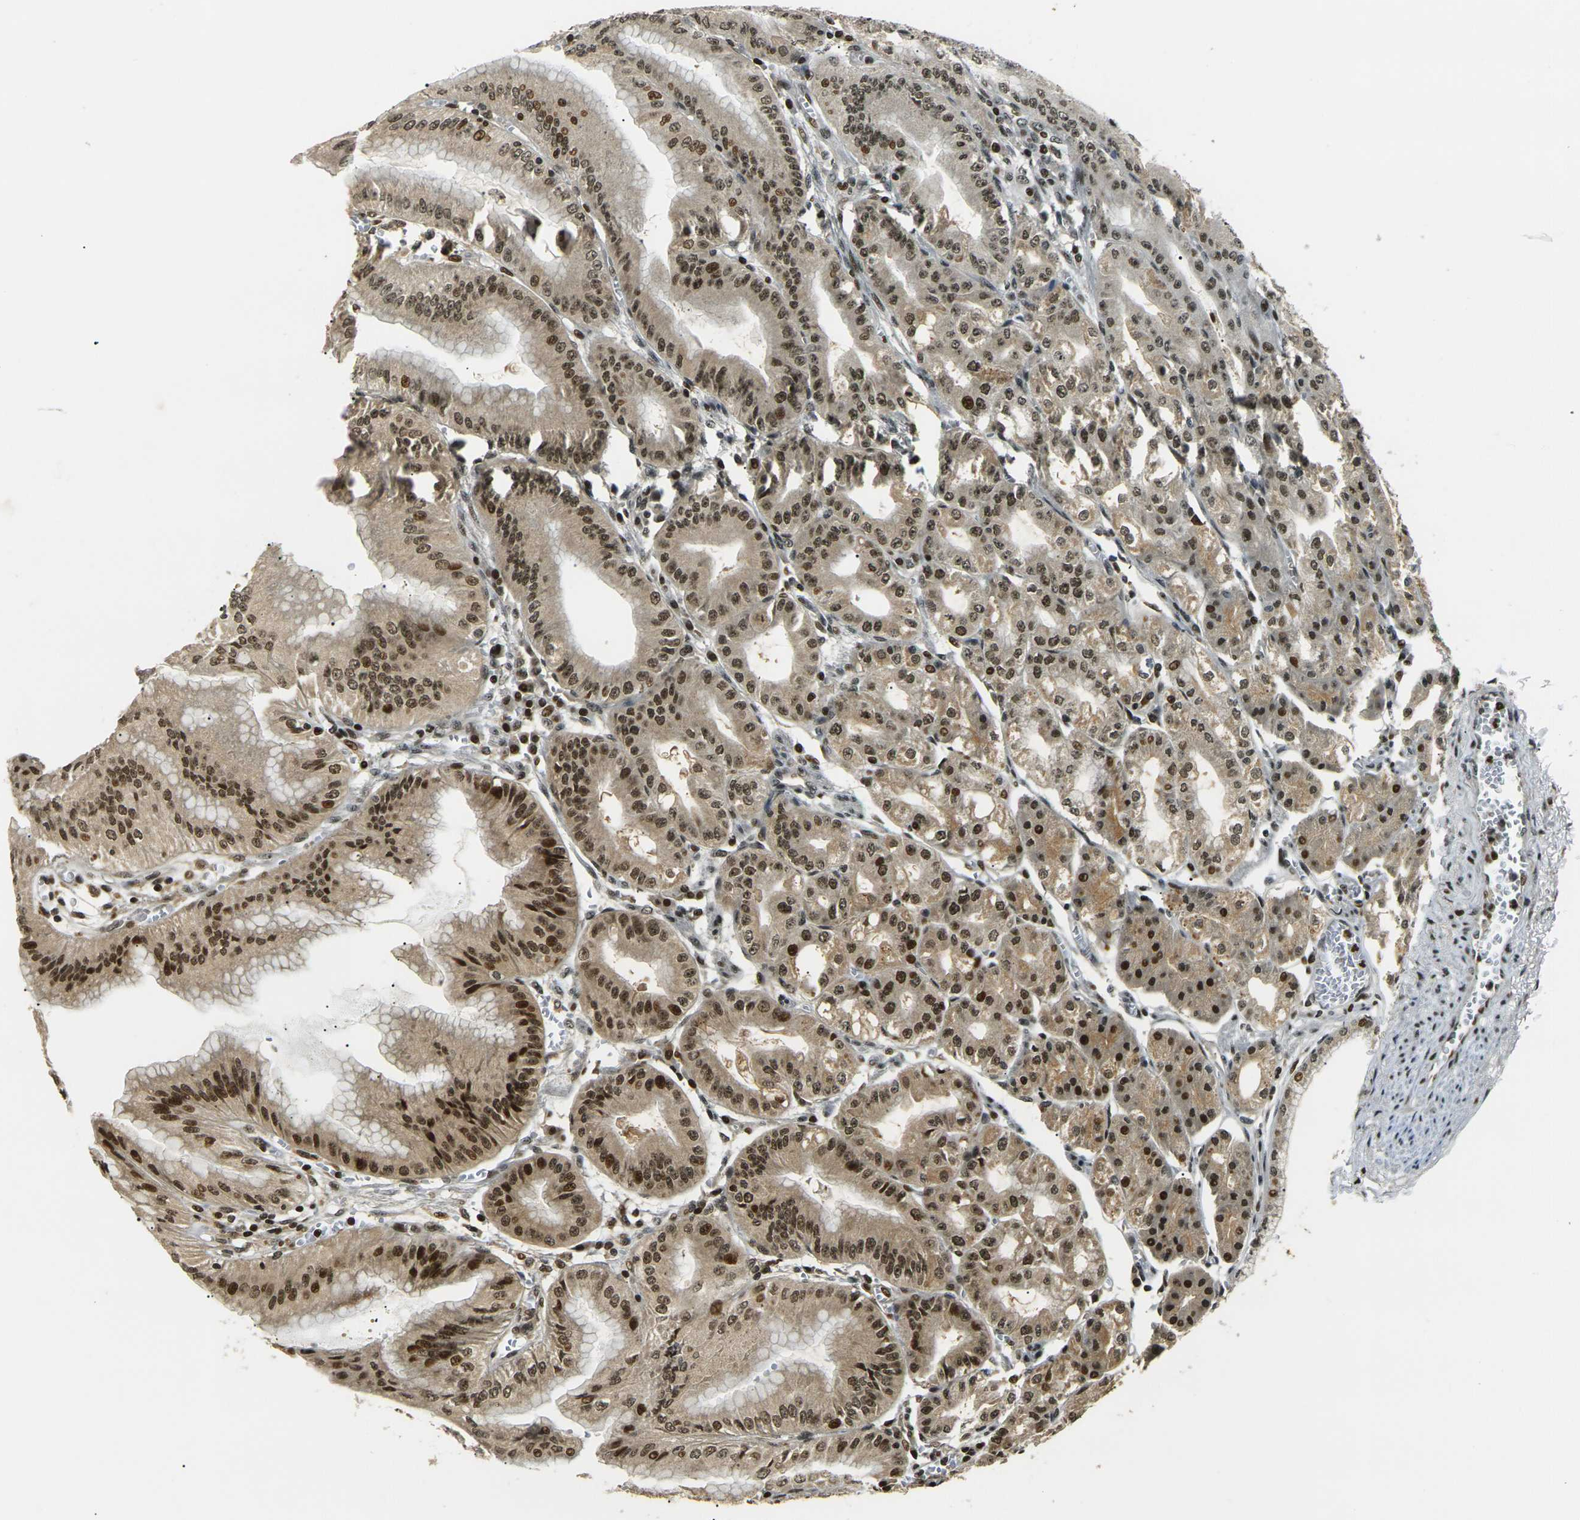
{"staining": {"intensity": "strong", "quantity": ">75%", "location": "cytoplasmic/membranous,nuclear"}, "tissue": "stomach", "cell_type": "Glandular cells", "image_type": "normal", "snomed": [{"axis": "morphology", "description": "Normal tissue, NOS"}, {"axis": "topography", "description": "Stomach, lower"}], "caption": "A histopathology image showing strong cytoplasmic/membranous,nuclear staining in approximately >75% of glandular cells in benign stomach, as visualized by brown immunohistochemical staining.", "gene": "ACTL6A", "patient": {"sex": "male", "age": 71}}